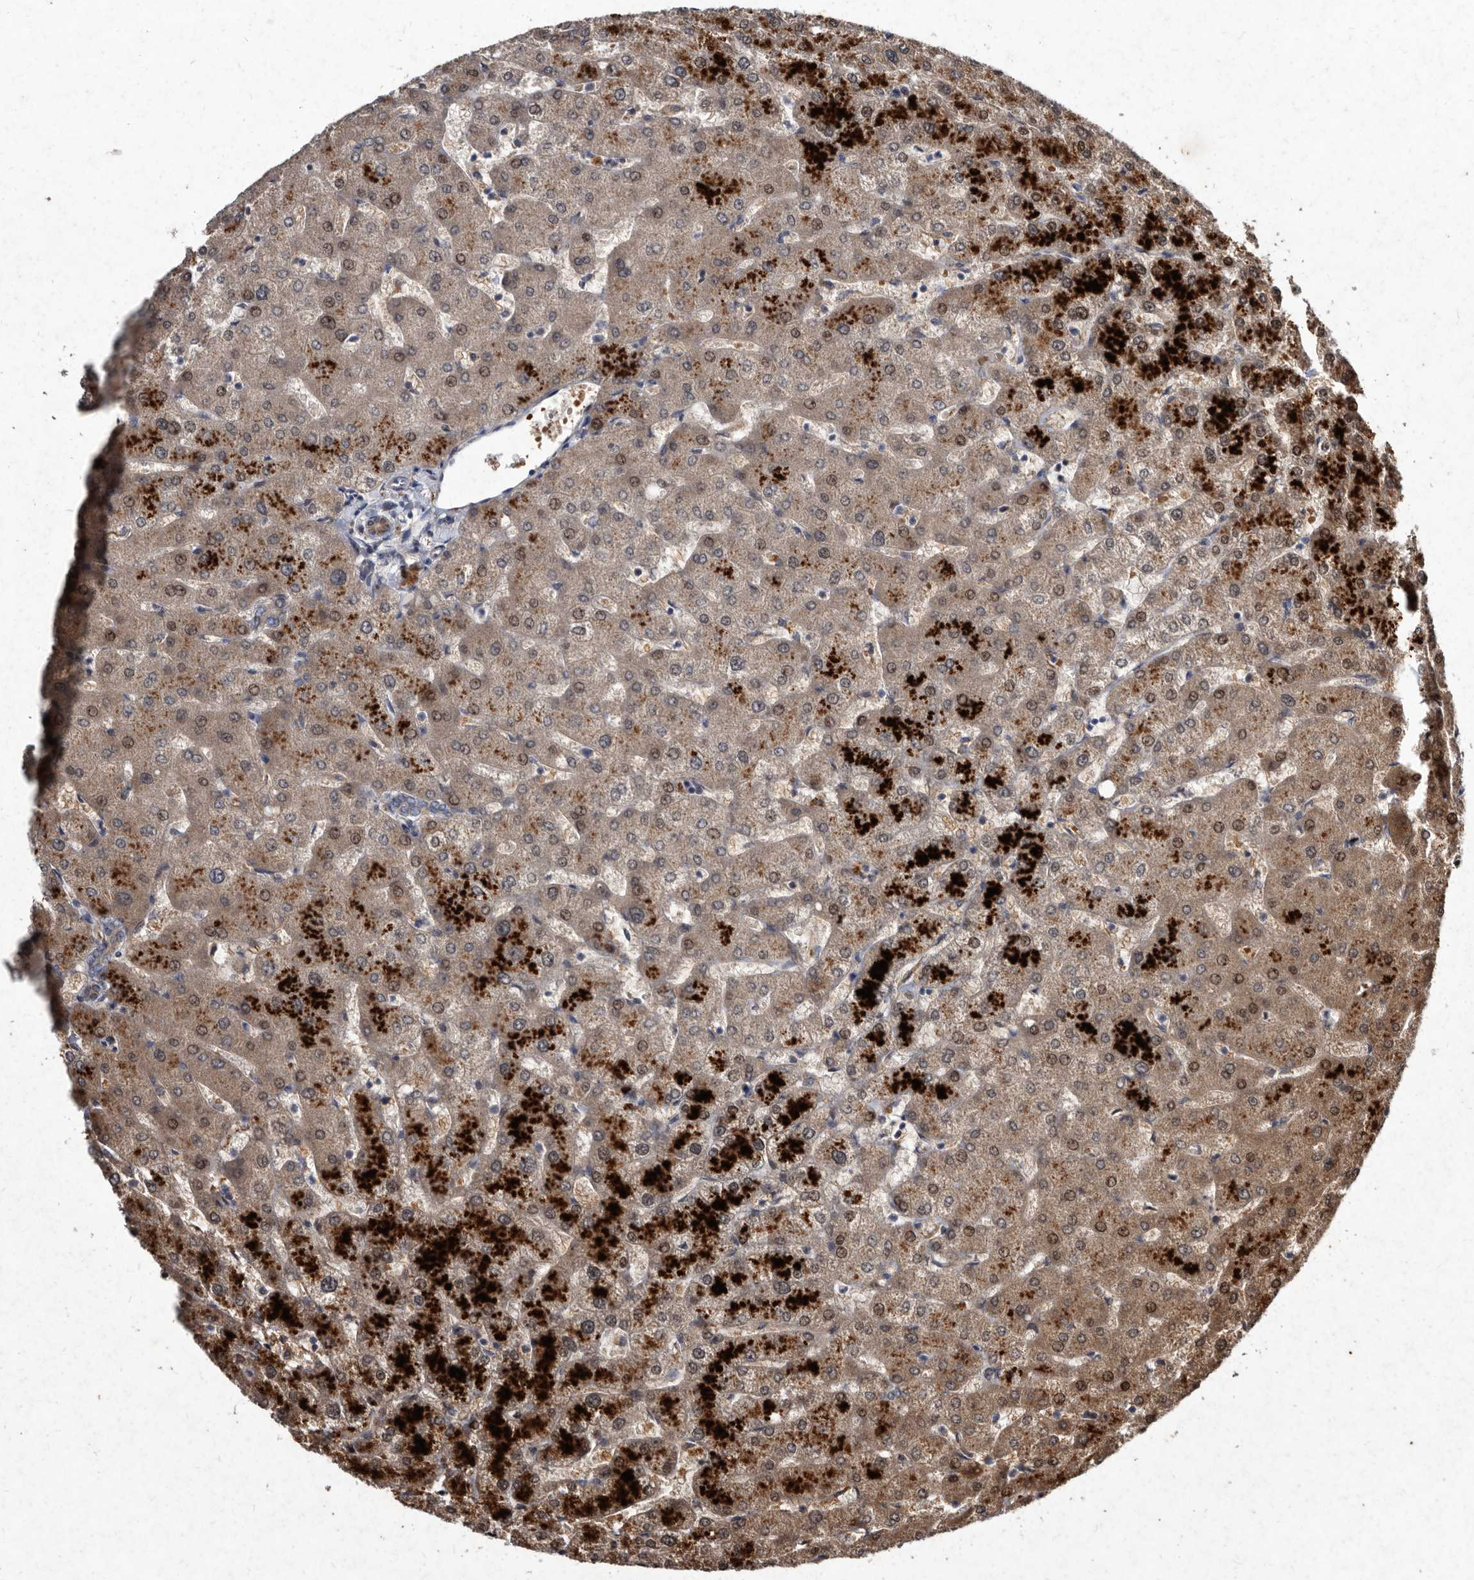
{"staining": {"intensity": "weak", "quantity": "25%-75%", "location": "cytoplasmic/membranous"}, "tissue": "liver", "cell_type": "Cholangiocytes", "image_type": "normal", "snomed": [{"axis": "morphology", "description": "Normal tissue, NOS"}, {"axis": "topography", "description": "Liver"}], "caption": "This micrograph shows IHC staining of unremarkable human liver, with low weak cytoplasmic/membranous positivity in about 25%-75% of cholangiocytes.", "gene": "YPEL1", "patient": {"sex": "female", "age": 54}}